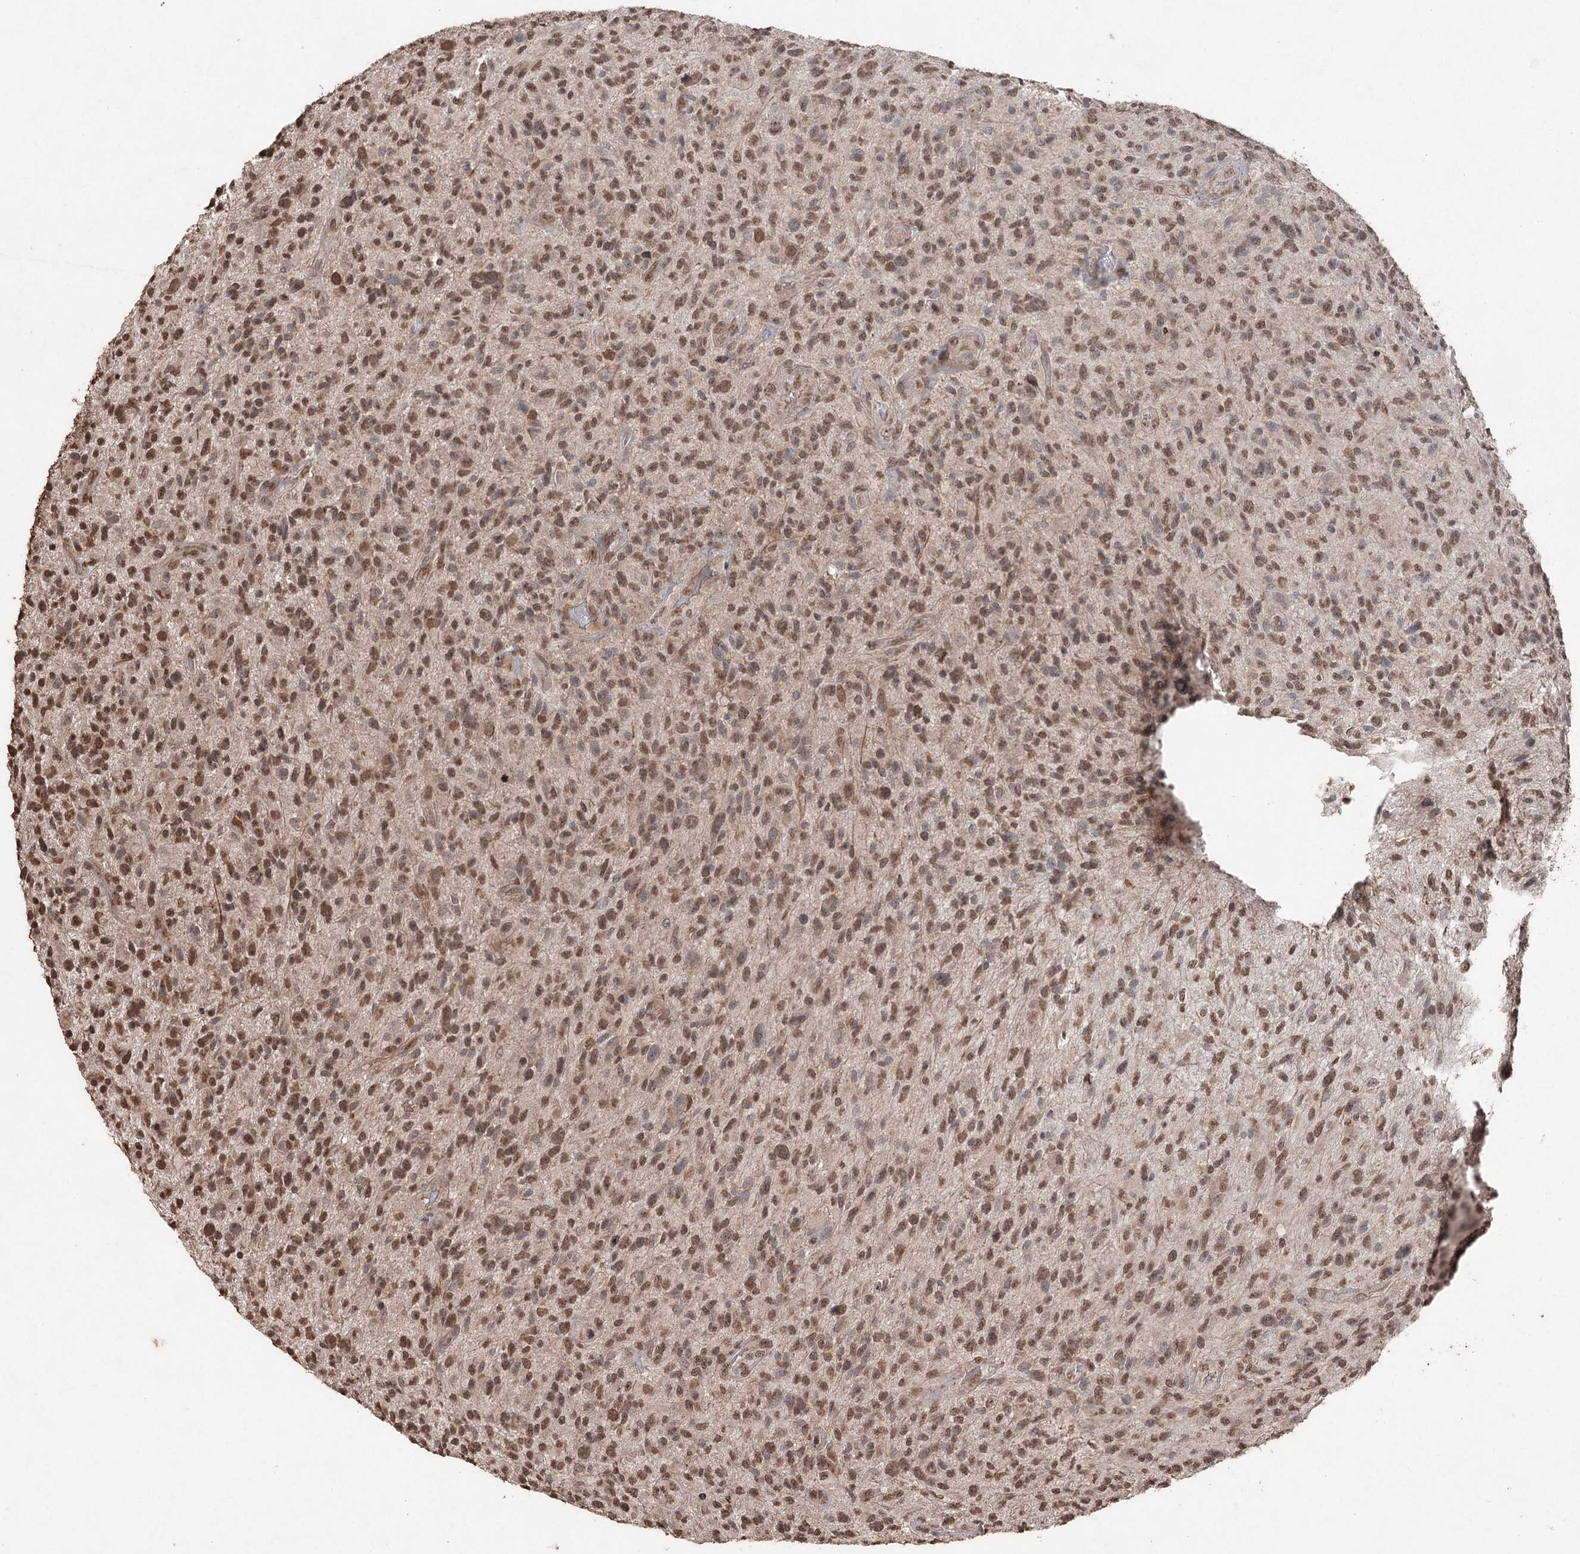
{"staining": {"intensity": "moderate", "quantity": ">75%", "location": "nuclear"}, "tissue": "glioma", "cell_type": "Tumor cells", "image_type": "cancer", "snomed": [{"axis": "morphology", "description": "Glioma, malignant, High grade"}, {"axis": "topography", "description": "Brain"}], "caption": "Immunohistochemistry (IHC) (DAB) staining of human glioma displays moderate nuclear protein expression in about >75% of tumor cells. (DAB (3,3'-diaminobenzidine) = brown stain, brightfield microscopy at high magnification).", "gene": "ATG14", "patient": {"sex": "male", "age": 47}}